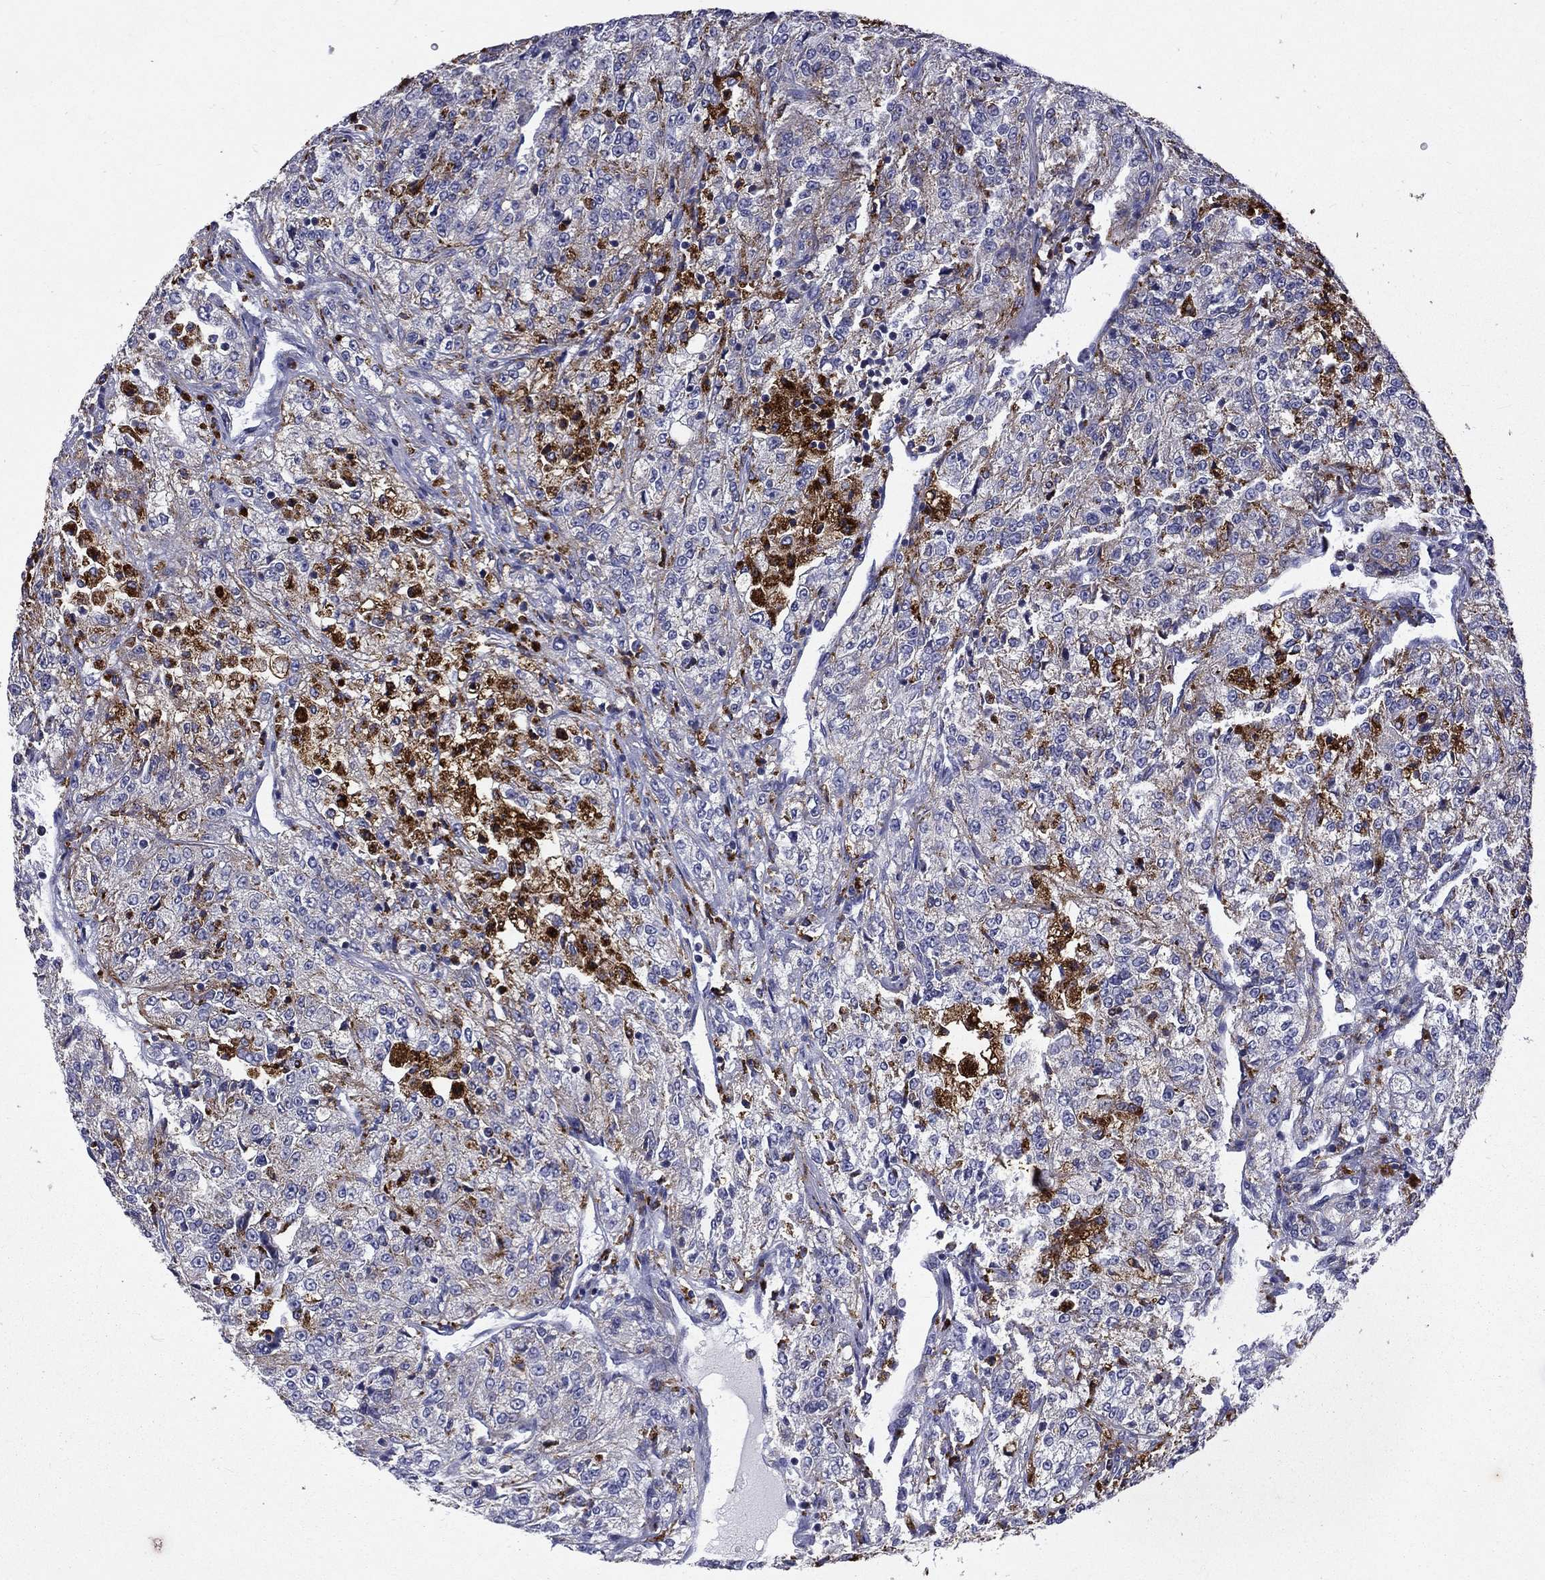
{"staining": {"intensity": "negative", "quantity": "none", "location": "none"}, "tissue": "renal cancer", "cell_type": "Tumor cells", "image_type": "cancer", "snomed": [{"axis": "morphology", "description": "Adenocarcinoma, NOS"}, {"axis": "topography", "description": "Kidney"}], "caption": "A high-resolution micrograph shows IHC staining of adenocarcinoma (renal), which reveals no significant expression in tumor cells.", "gene": "MADCAM1", "patient": {"sex": "female", "age": 63}}